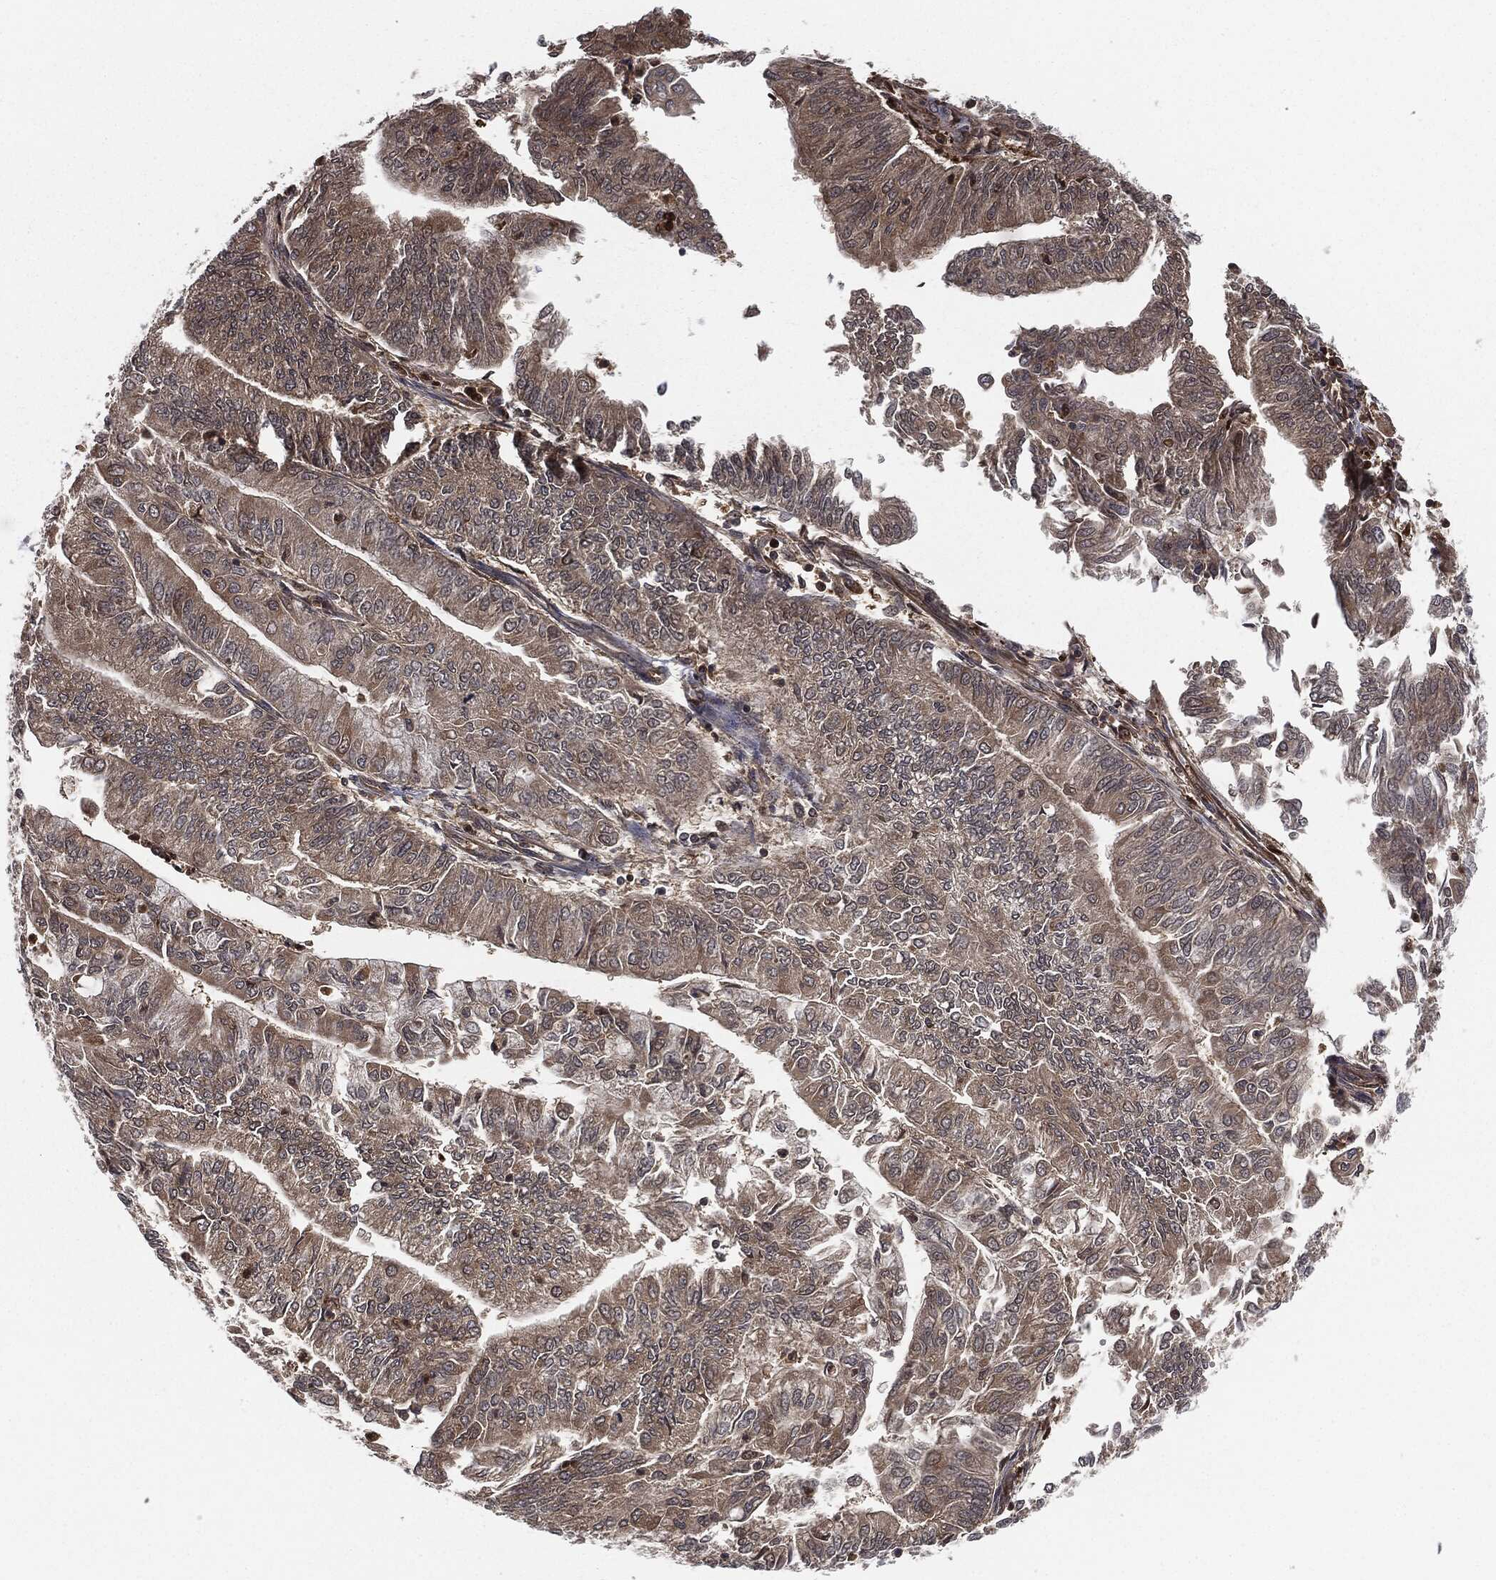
{"staining": {"intensity": "weak", "quantity": "<25%", "location": "cytoplasmic/membranous"}, "tissue": "endometrial cancer", "cell_type": "Tumor cells", "image_type": "cancer", "snomed": [{"axis": "morphology", "description": "Adenocarcinoma, NOS"}, {"axis": "topography", "description": "Endometrium"}], "caption": "Adenocarcinoma (endometrial) was stained to show a protein in brown. There is no significant staining in tumor cells.", "gene": "CAPRIN2", "patient": {"sex": "female", "age": 59}}